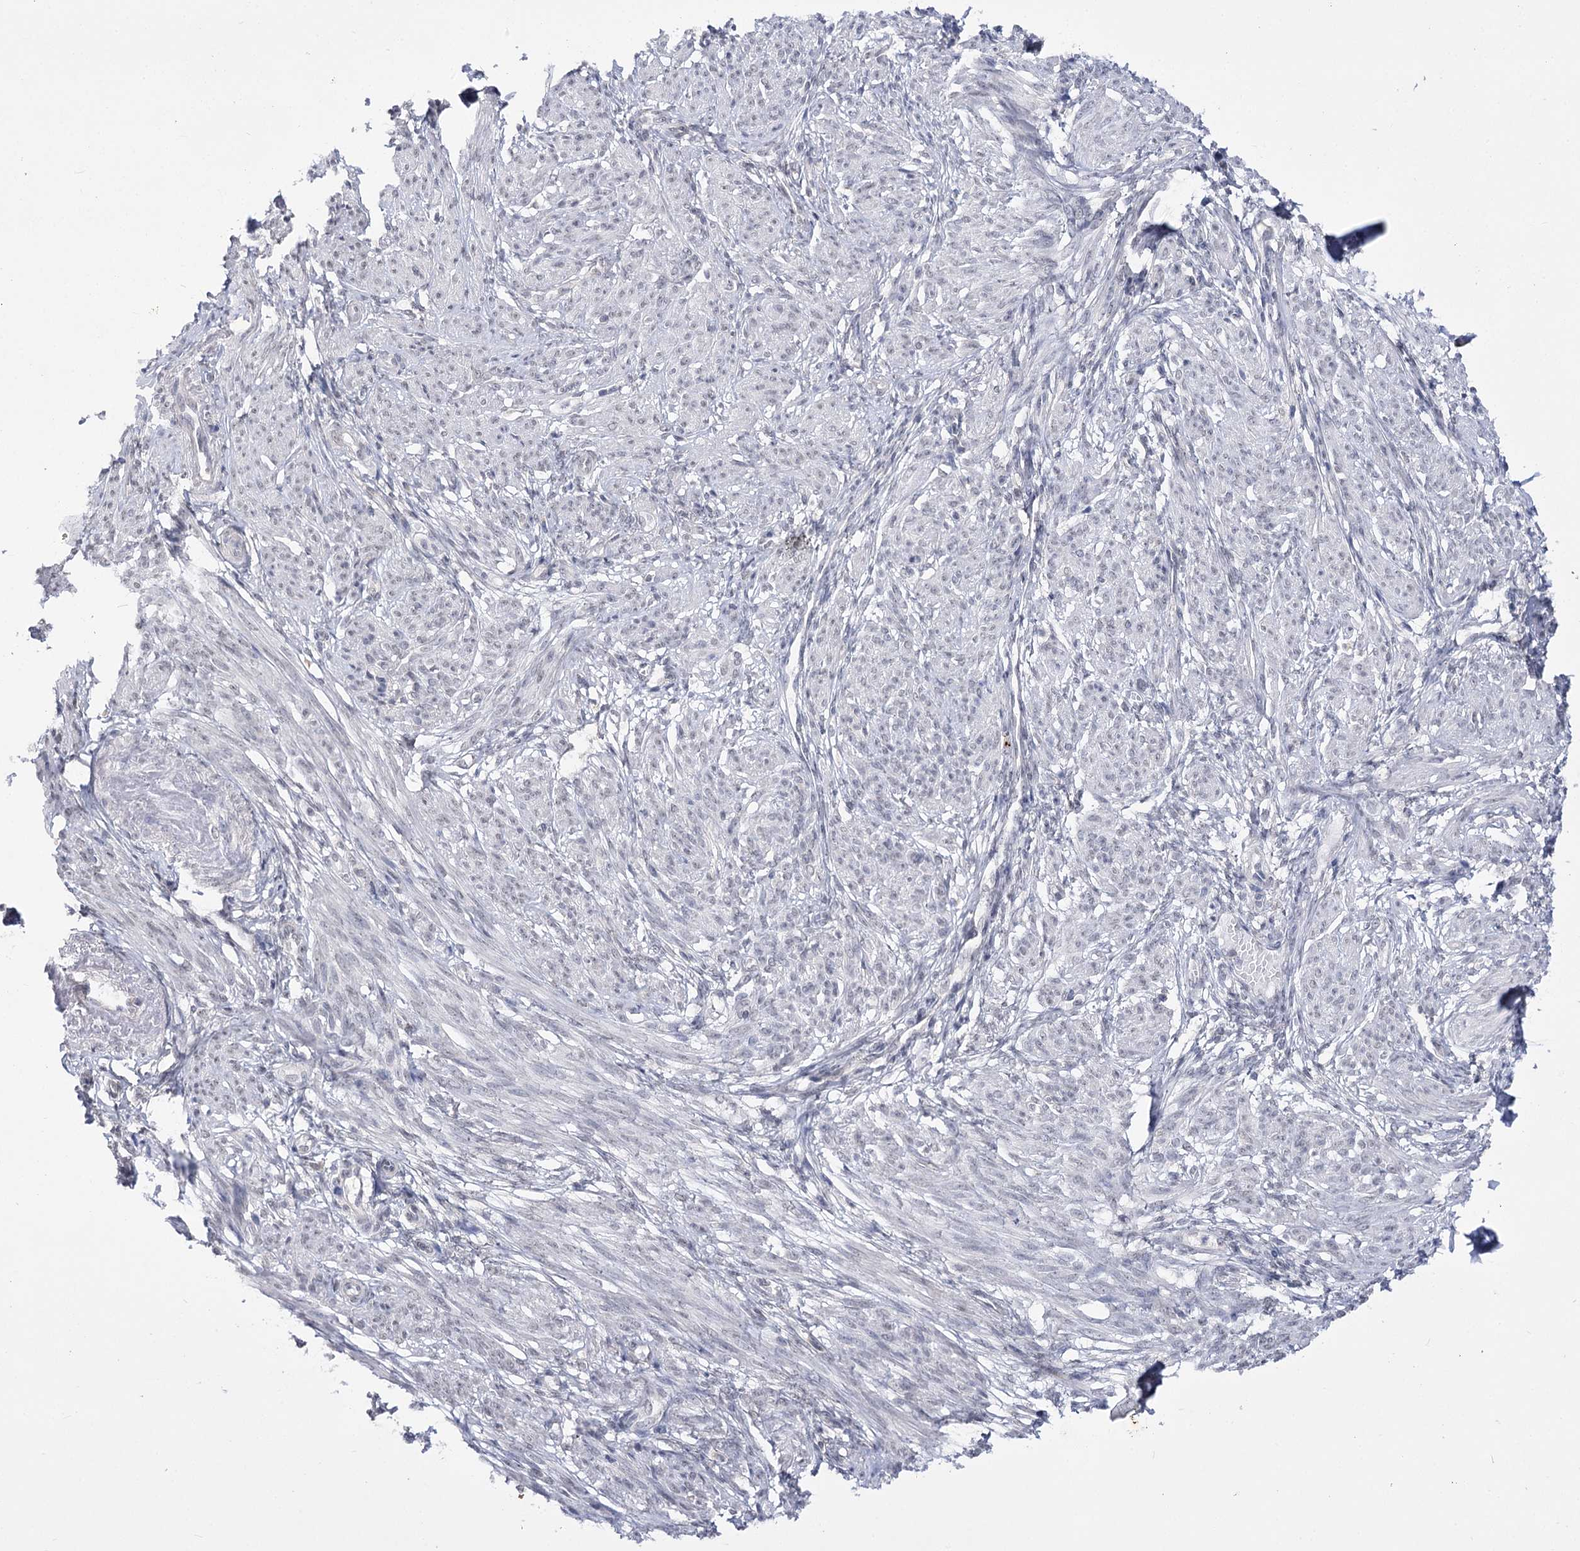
{"staining": {"intensity": "negative", "quantity": "none", "location": "none"}, "tissue": "smooth muscle", "cell_type": "Smooth muscle cells", "image_type": "normal", "snomed": [{"axis": "morphology", "description": "Normal tissue, NOS"}, {"axis": "topography", "description": "Smooth muscle"}], "caption": "DAB immunohistochemical staining of normal smooth muscle displays no significant staining in smooth muscle cells. (Stains: DAB immunohistochemistry with hematoxylin counter stain, Microscopy: brightfield microscopy at high magnification).", "gene": "ATP10B", "patient": {"sex": "female", "age": 39}}